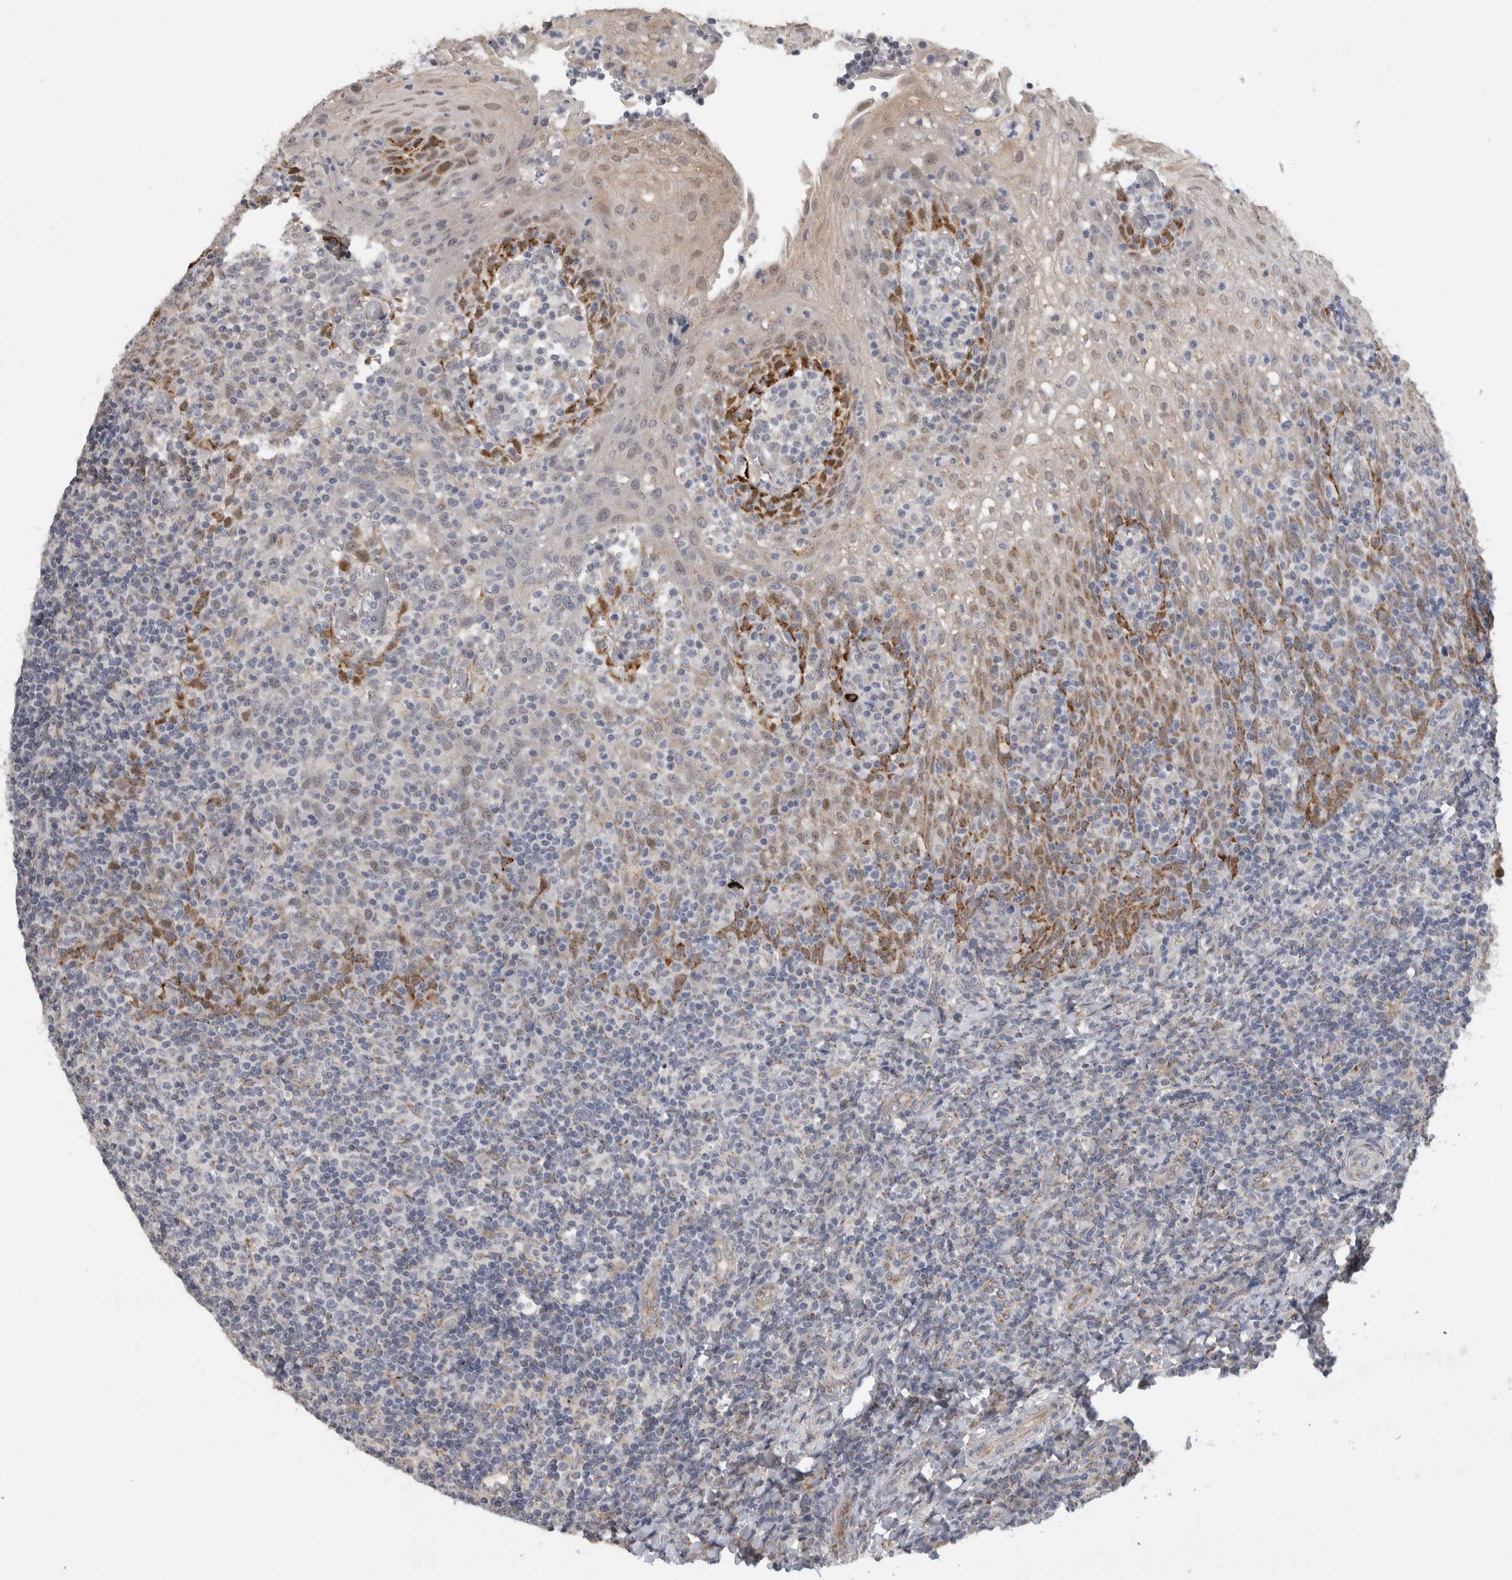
{"staining": {"intensity": "negative", "quantity": "none", "location": "none"}, "tissue": "tonsil", "cell_type": "Germinal center cells", "image_type": "normal", "snomed": [{"axis": "morphology", "description": "Normal tissue, NOS"}, {"axis": "topography", "description": "Tonsil"}], "caption": "Protein analysis of normal tonsil shows no significant staining in germinal center cells. (DAB (3,3'-diaminobenzidine) immunohistochemistry with hematoxylin counter stain).", "gene": "DYRK2", "patient": {"sex": "female", "age": 19}}